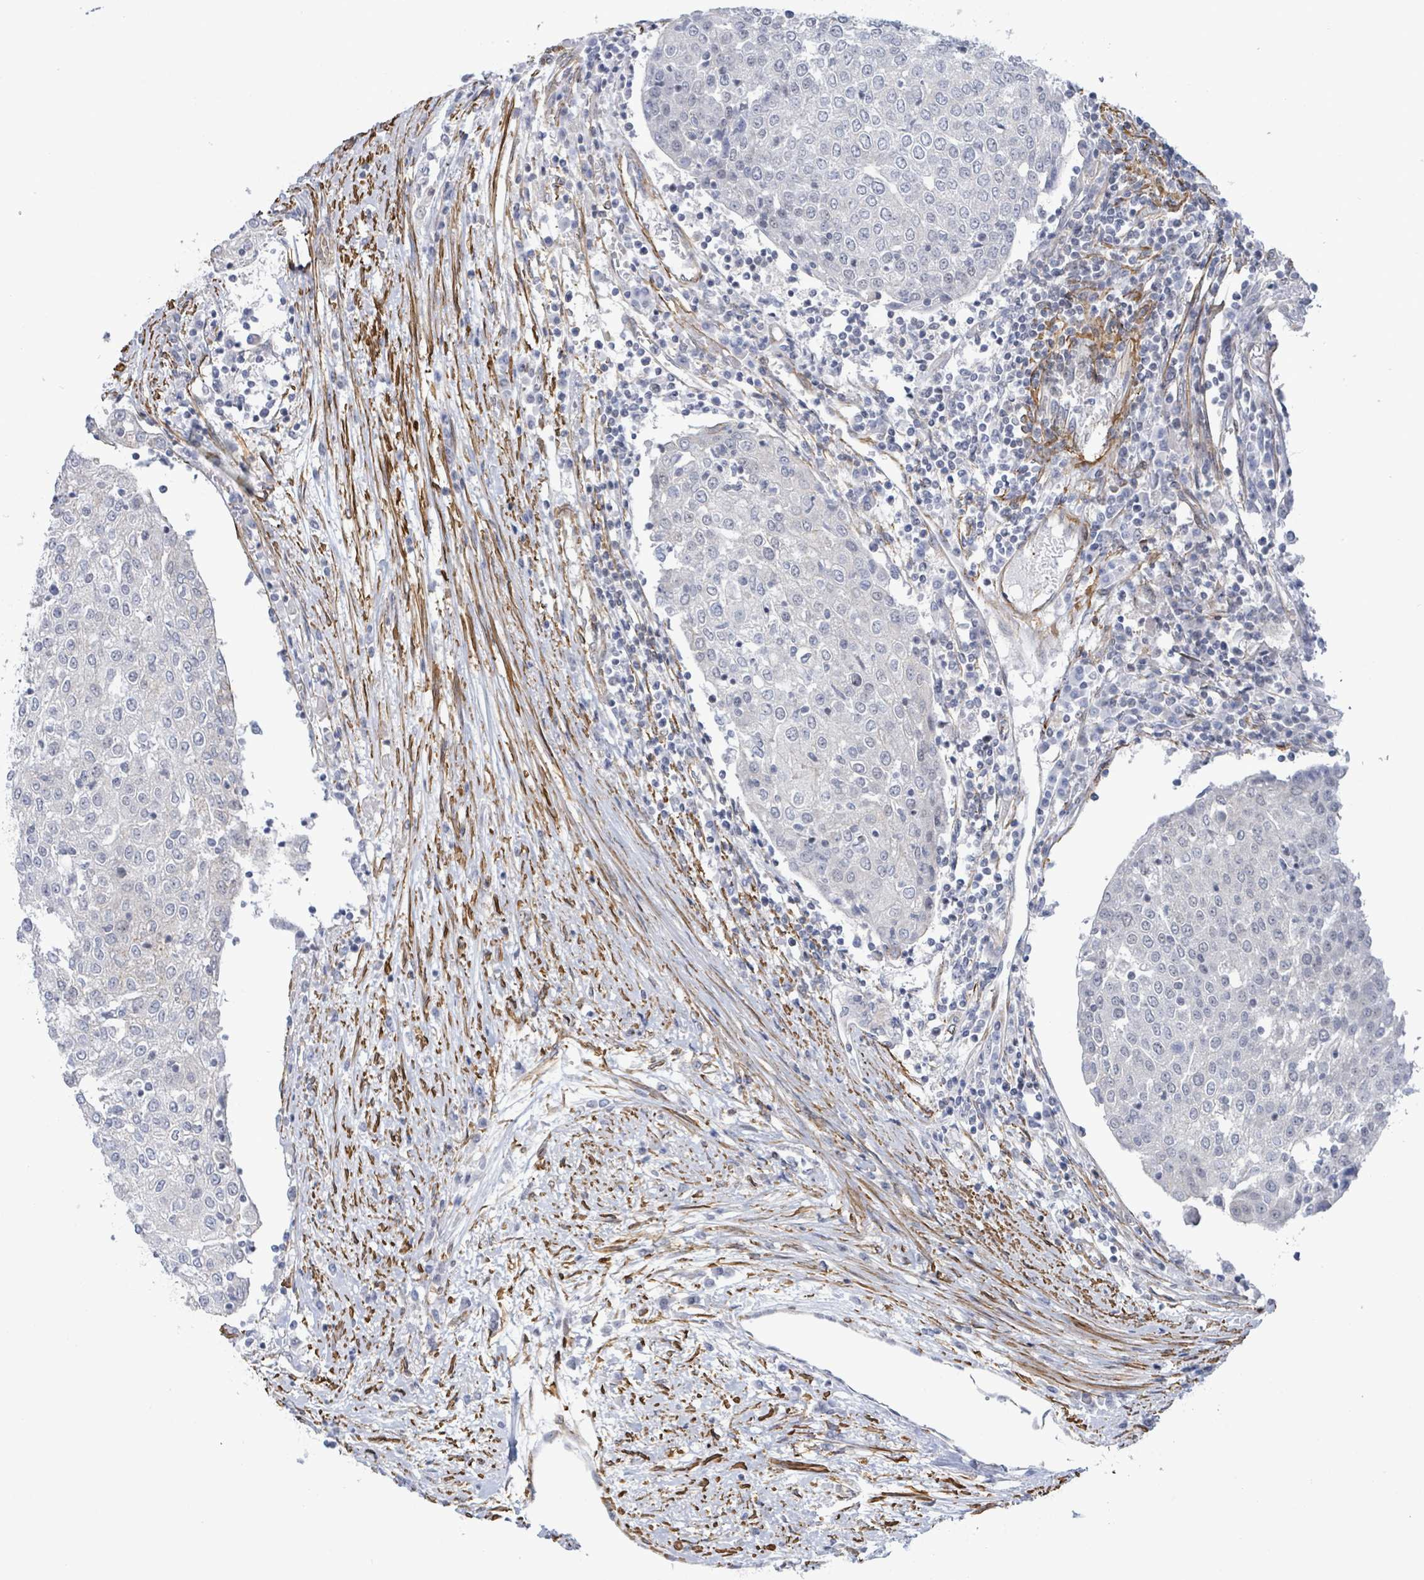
{"staining": {"intensity": "negative", "quantity": "none", "location": "none"}, "tissue": "urothelial cancer", "cell_type": "Tumor cells", "image_type": "cancer", "snomed": [{"axis": "morphology", "description": "Urothelial carcinoma, High grade"}, {"axis": "topography", "description": "Urinary bladder"}], "caption": "Tumor cells show no significant protein expression in urothelial cancer.", "gene": "DMRTC1B", "patient": {"sex": "female", "age": 85}}